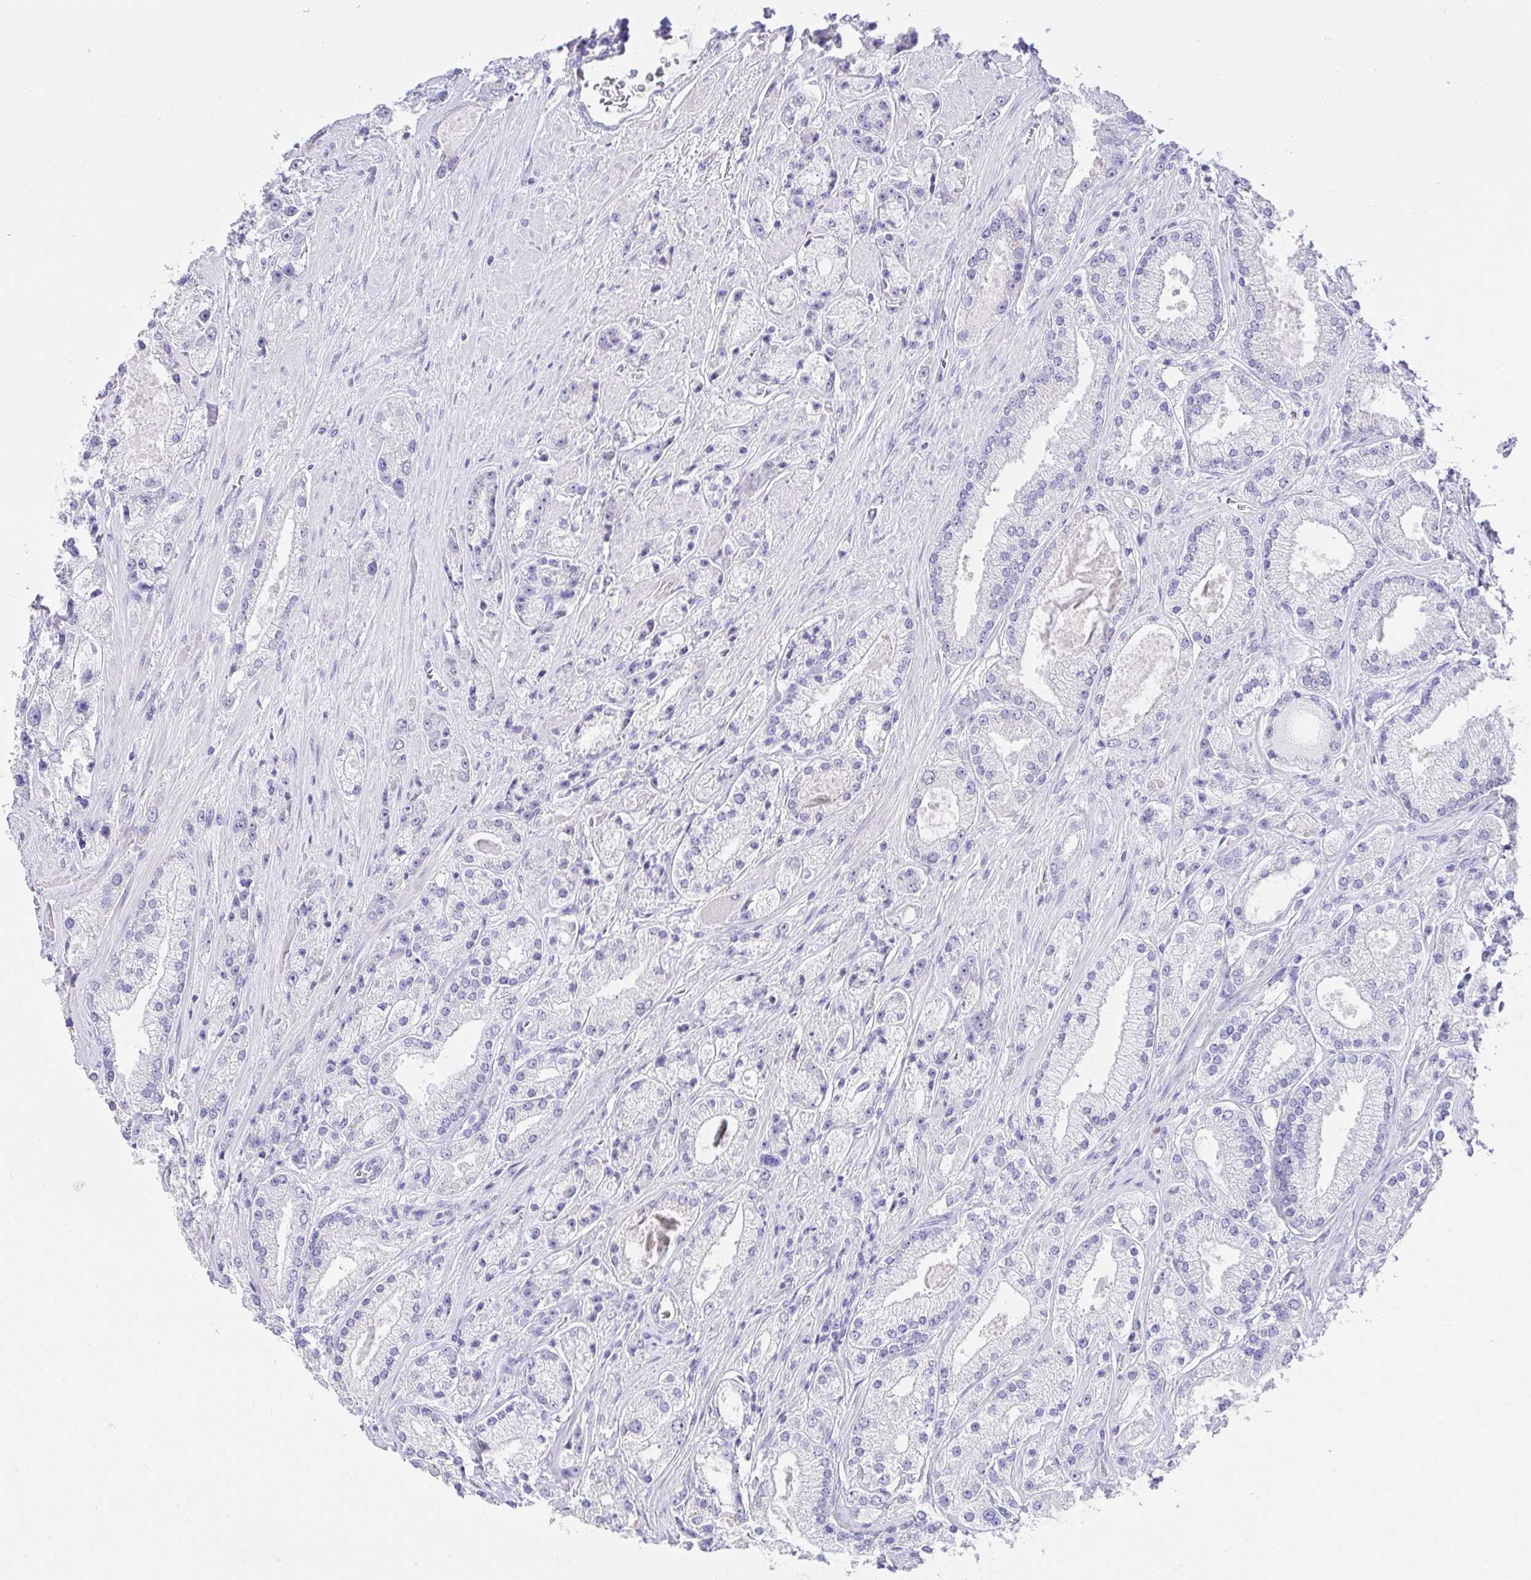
{"staining": {"intensity": "negative", "quantity": "none", "location": "none"}, "tissue": "prostate cancer", "cell_type": "Tumor cells", "image_type": "cancer", "snomed": [{"axis": "morphology", "description": "Adenocarcinoma, High grade"}, {"axis": "topography", "description": "Prostate"}], "caption": "A micrograph of prostate cancer (adenocarcinoma (high-grade)) stained for a protein shows no brown staining in tumor cells.", "gene": "VGLL1", "patient": {"sex": "male", "age": 67}}